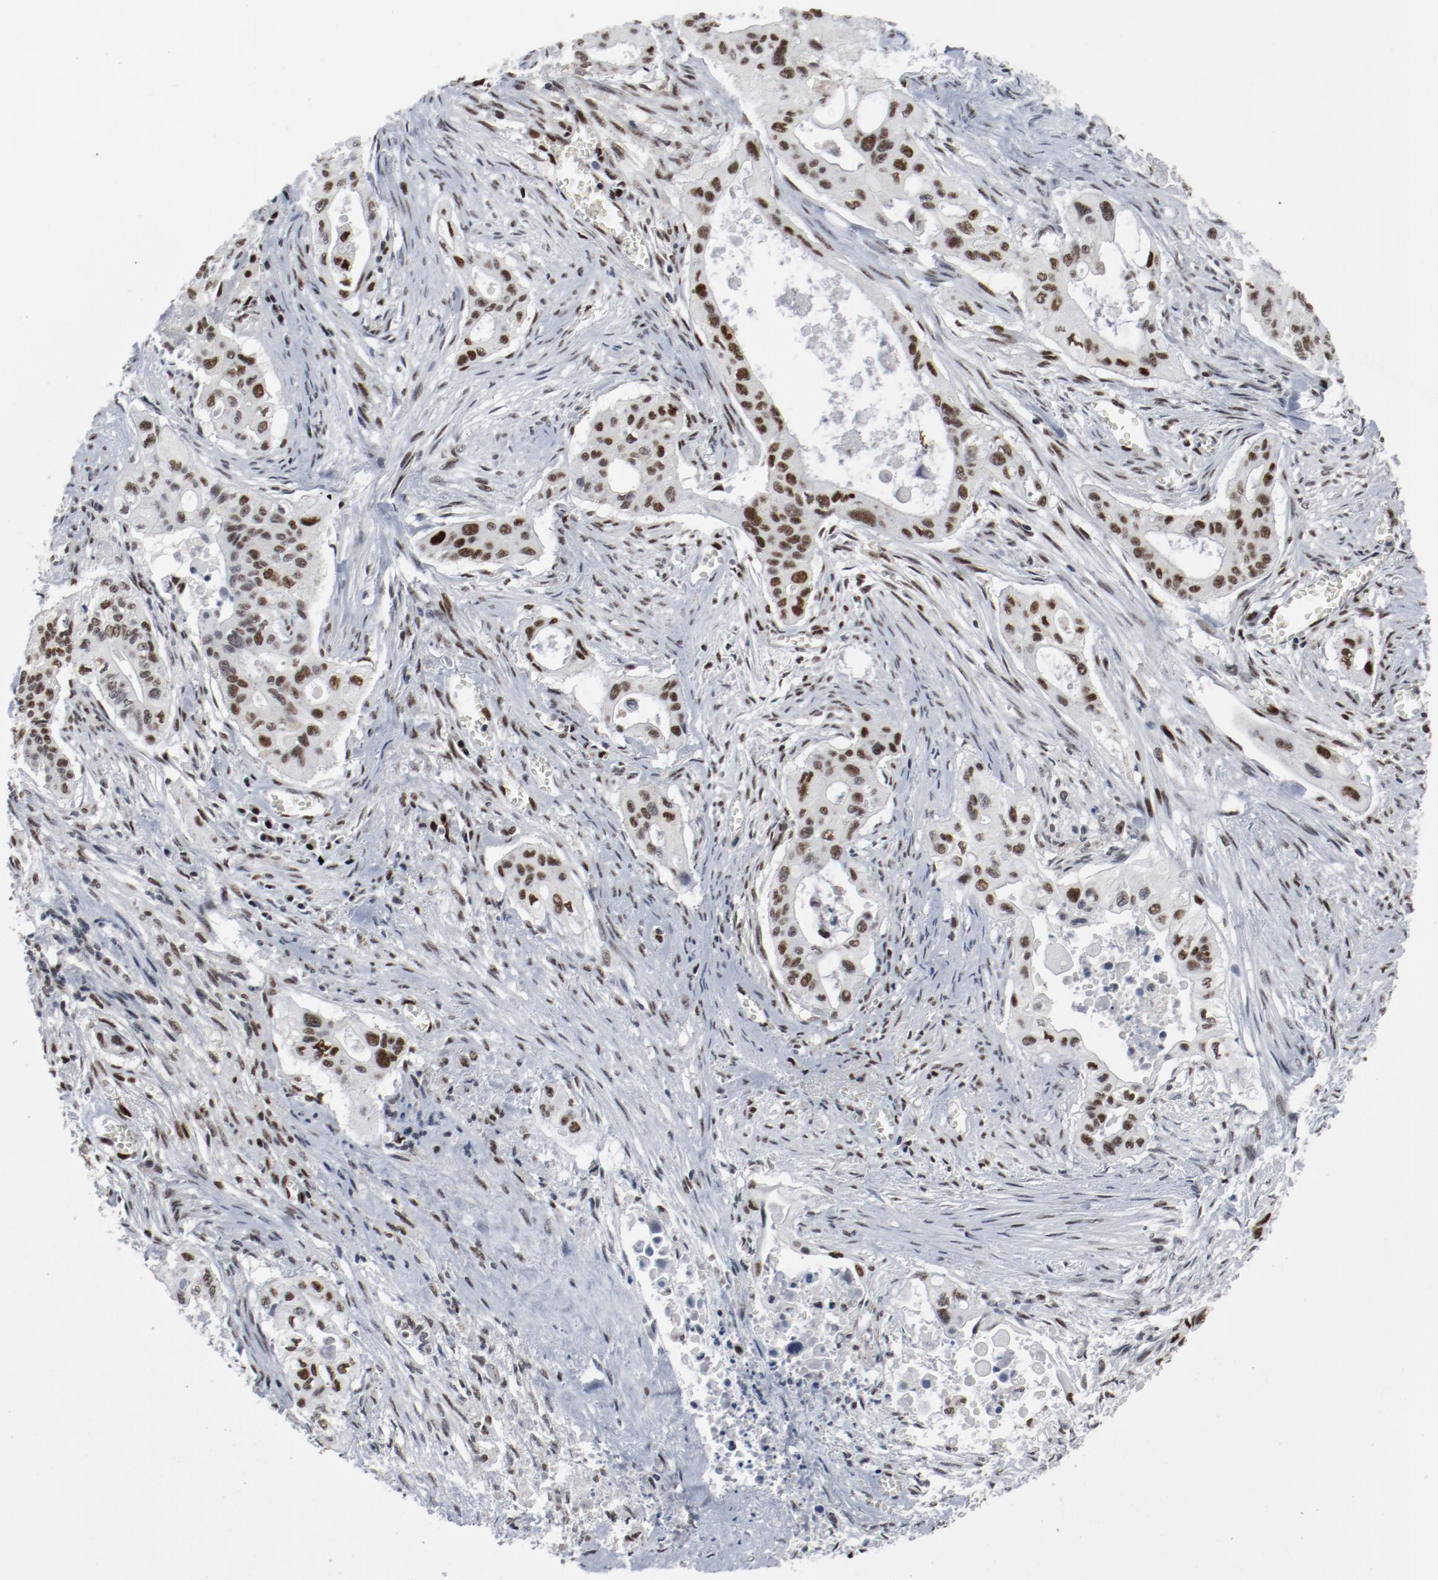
{"staining": {"intensity": "strong", "quantity": ">75%", "location": "nuclear"}, "tissue": "pancreatic cancer", "cell_type": "Tumor cells", "image_type": "cancer", "snomed": [{"axis": "morphology", "description": "Adenocarcinoma, NOS"}, {"axis": "topography", "description": "Pancreas"}], "caption": "Immunohistochemical staining of human adenocarcinoma (pancreatic) reveals high levels of strong nuclear protein expression in about >75% of tumor cells.", "gene": "JMJD6", "patient": {"sex": "male", "age": 77}}